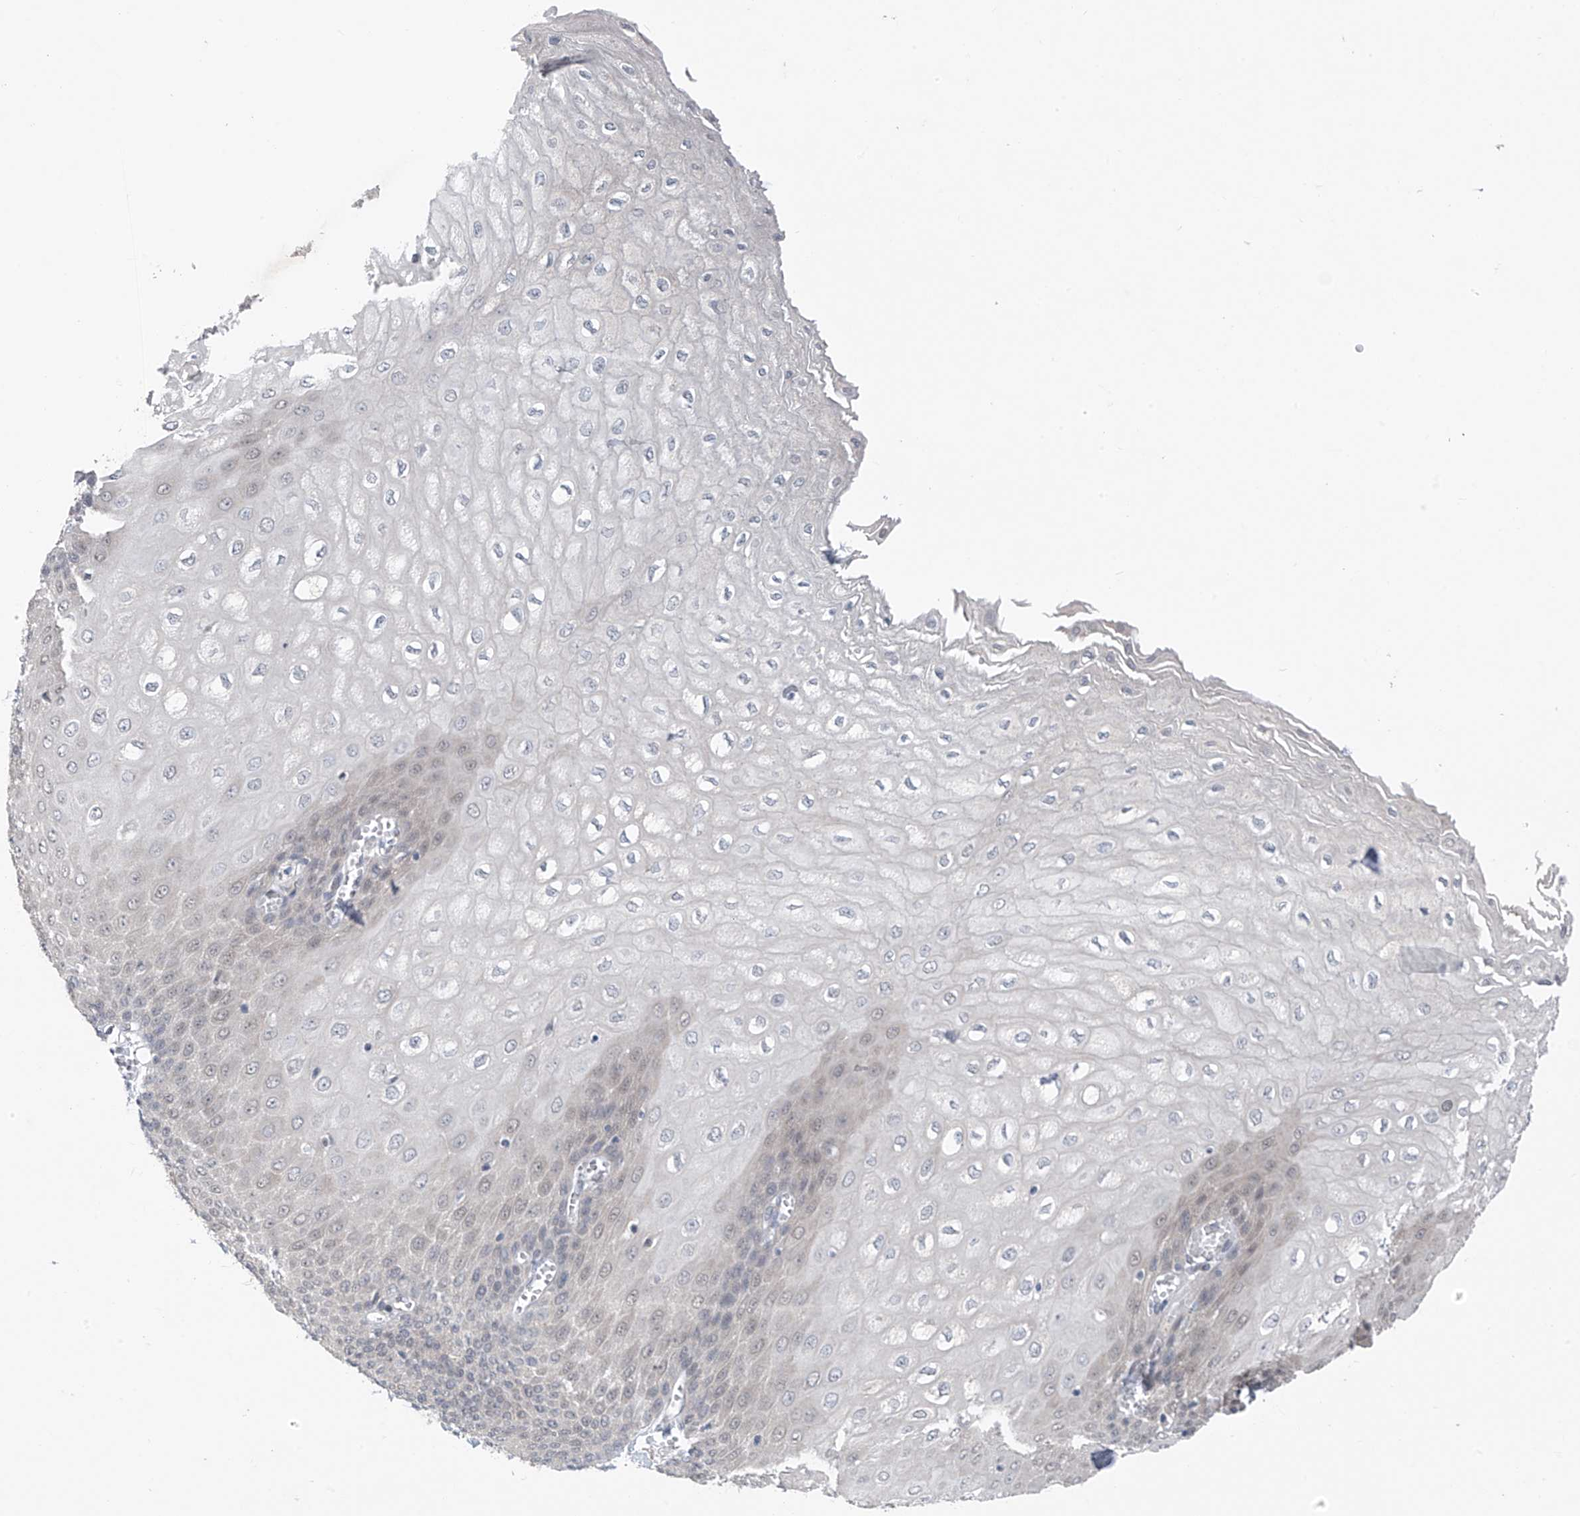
{"staining": {"intensity": "weak", "quantity": "25%-75%", "location": "cytoplasmic/membranous"}, "tissue": "esophagus", "cell_type": "Squamous epithelial cells", "image_type": "normal", "snomed": [{"axis": "morphology", "description": "Normal tissue, NOS"}, {"axis": "topography", "description": "Esophagus"}], "caption": "Immunohistochemistry (IHC) (DAB (3,3'-diaminobenzidine)) staining of normal human esophagus reveals weak cytoplasmic/membranous protein positivity in approximately 25%-75% of squamous epithelial cells. The protein of interest is stained brown, and the nuclei are stained in blue (DAB (3,3'-diaminobenzidine) IHC with brightfield microscopy, high magnification).", "gene": "CYP4V2", "patient": {"sex": "male", "age": 60}}